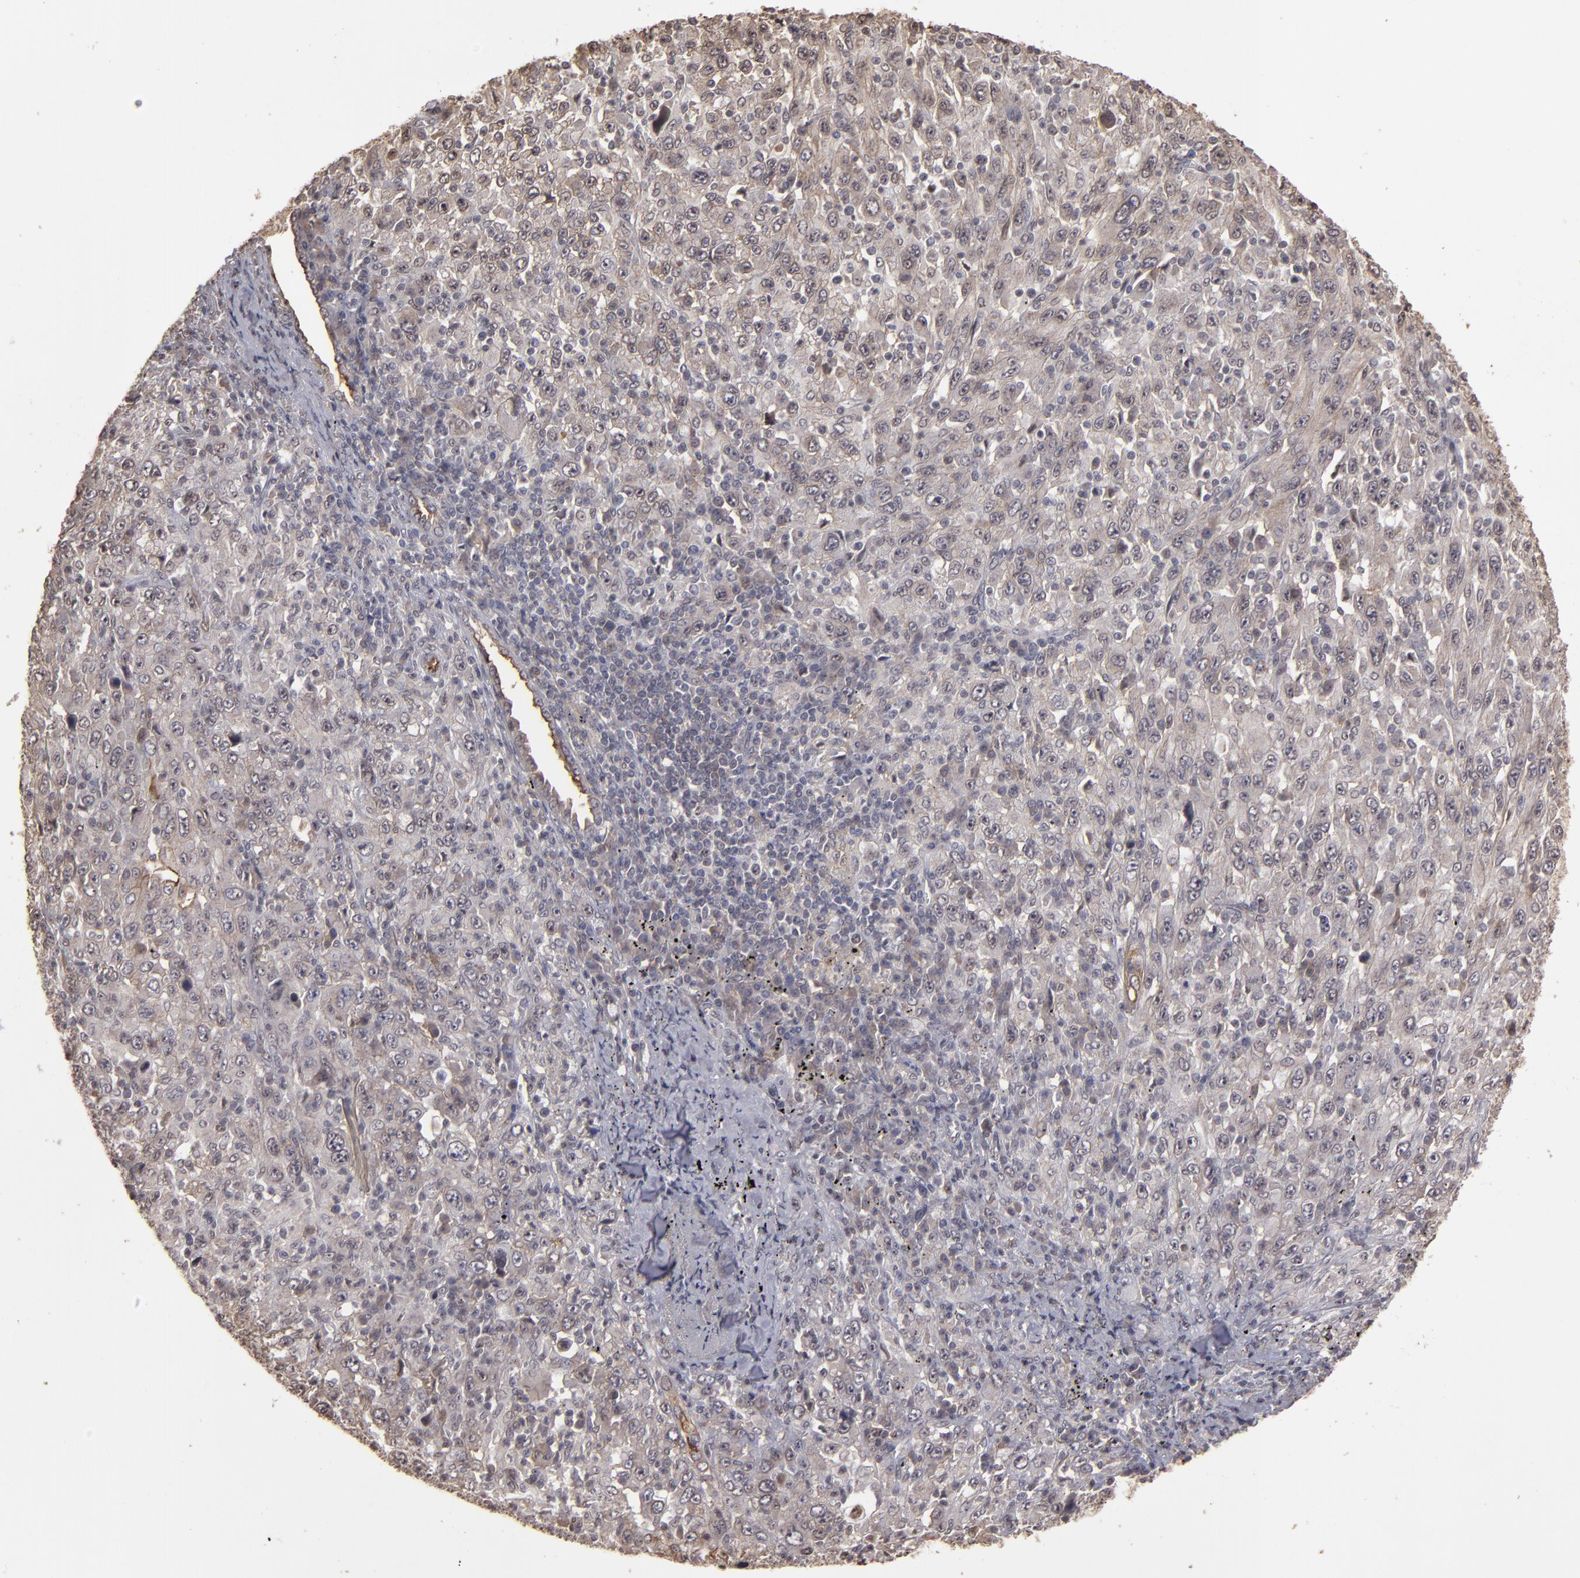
{"staining": {"intensity": "weak", "quantity": ">75%", "location": "cytoplasmic/membranous"}, "tissue": "melanoma", "cell_type": "Tumor cells", "image_type": "cancer", "snomed": [{"axis": "morphology", "description": "Malignant melanoma, Metastatic site"}, {"axis": "topography", "description": "Skin"}], "caption": "DAB (3,3'-diaminobenzidine) immunohistochemical staining of malignant melanoma (metastatic site) exhibits weak cytoplasmic/membranous protein expression in about >75% of tumor cells.", "gene": "CD55", "patient": {"sex": "female", "age": 56}}